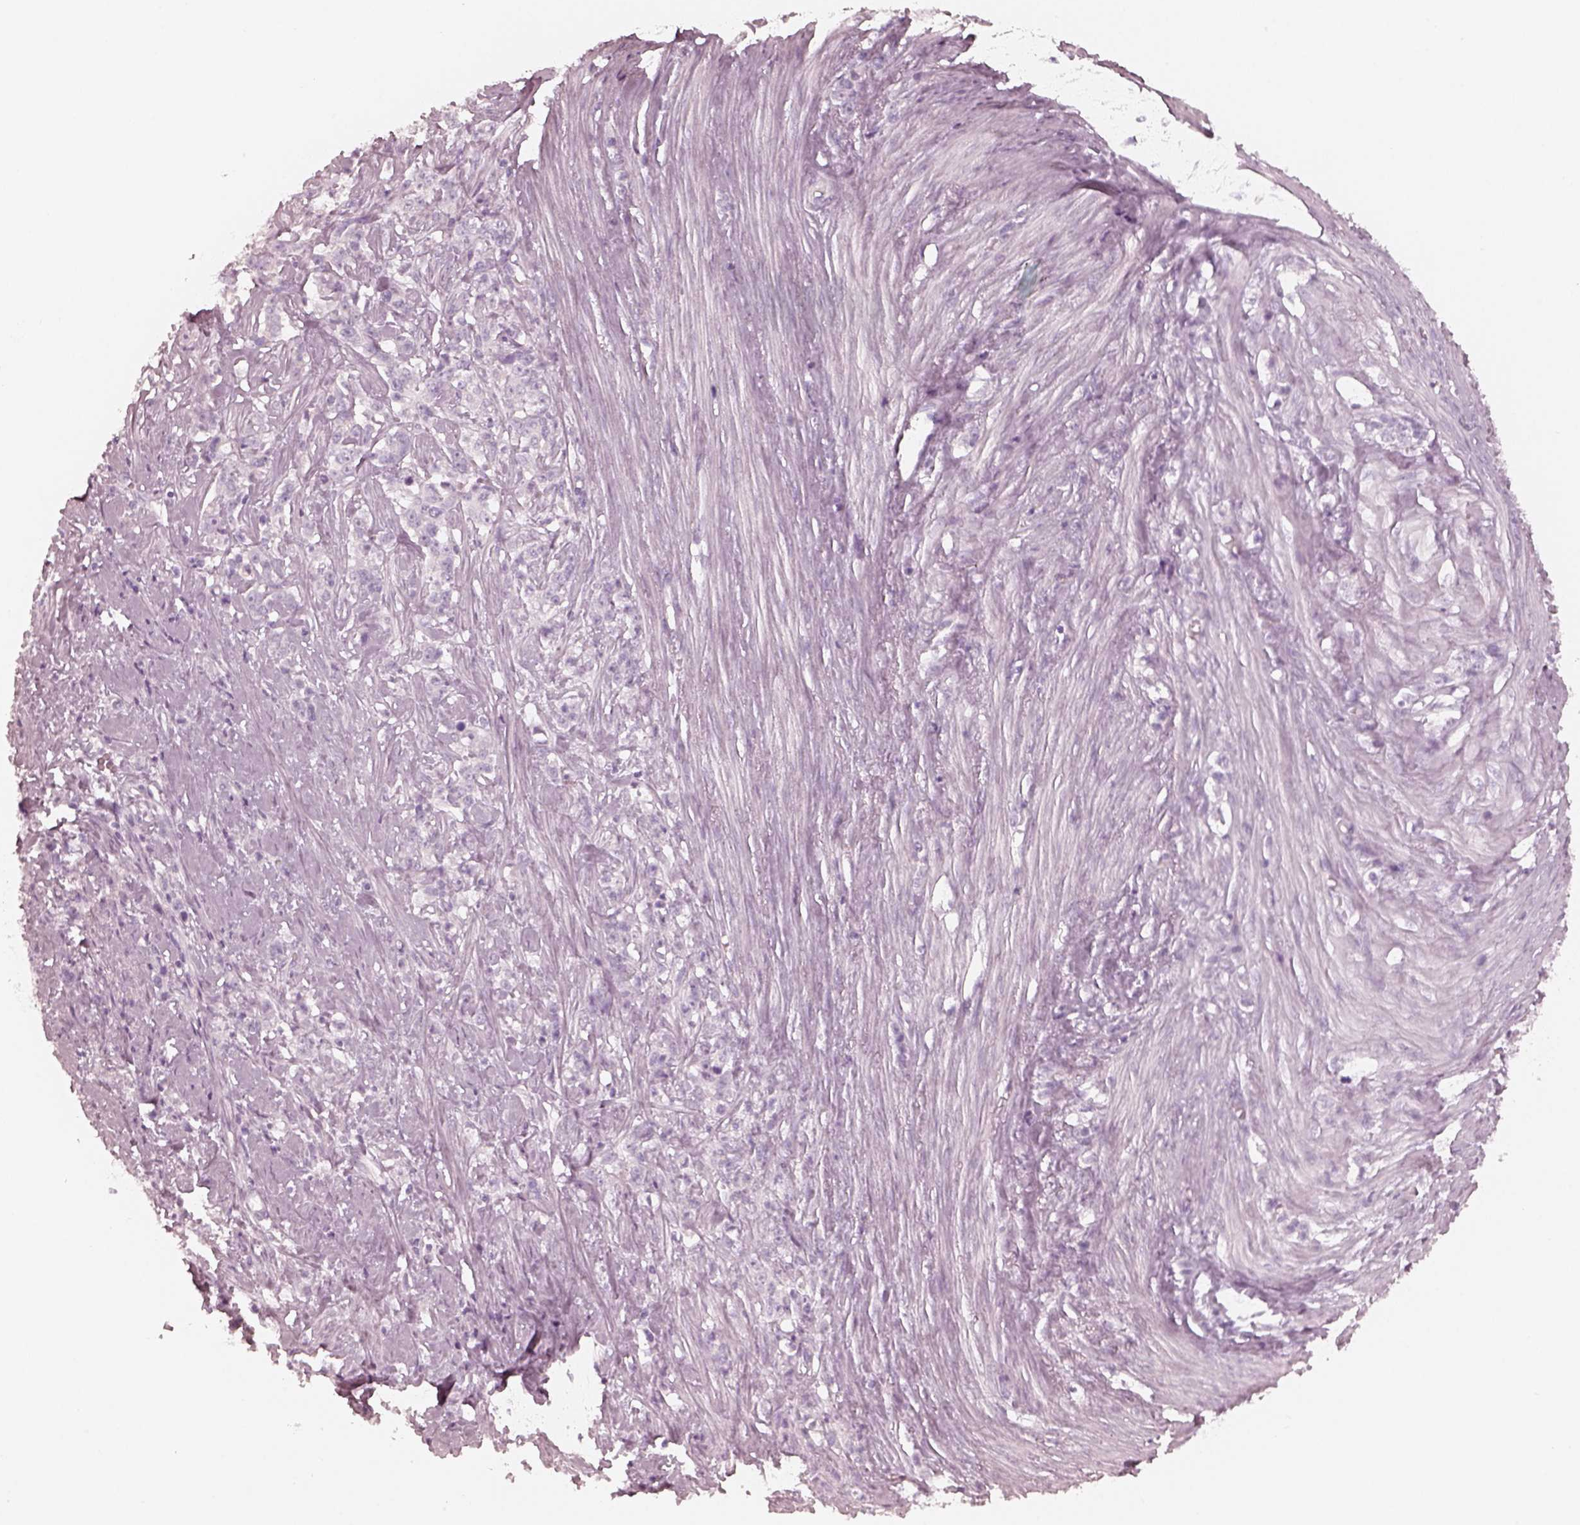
{"staining": {"intensity": "negative", "quantity": "none", "location": "none"}, "tissue": "stomach cancer", "cell_type": "Tumor cells", "image_type": "cancer", "snomed": [{"axis": "morphology", "description": "Adenocarcinoma, NOS"}, {"axis": "topography", "description": "Stomach, lower"}], "caption": "Tumor cells are negative for protein expression in human adenocarcinoma (stomach).", "gene": "KRT82", "patient": {"sex": "male", "age": 88}}